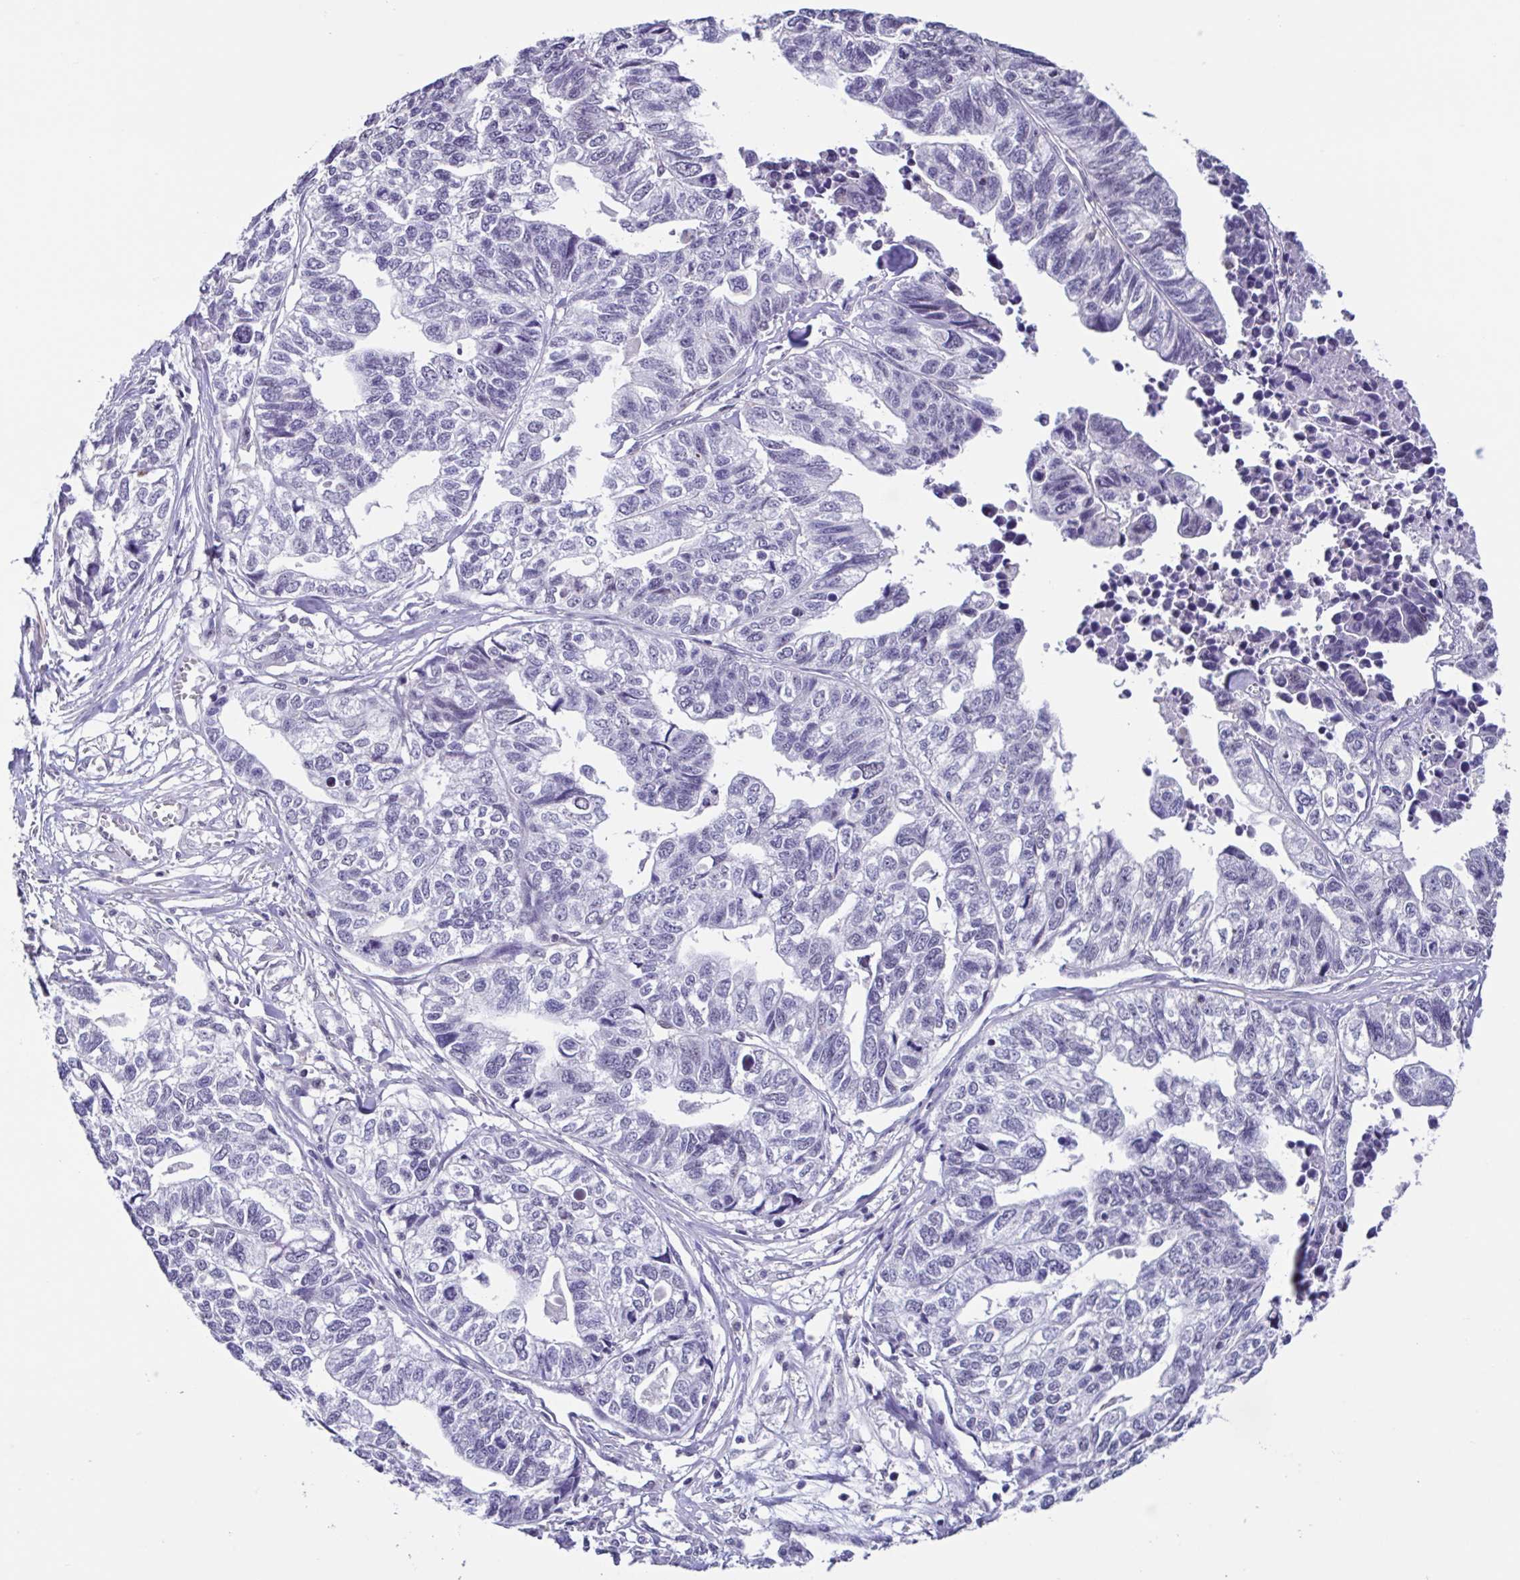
{"staining": {"intensity": "negative", "quantity": "none", "location": "none"}, "tissue": "stomach cancer", "cell_type": "Tumor cells", "image_type": "cancer", "snomed": [{"axis": "morphology", "description": "Adenocarcinoma, NOS"}, {"axis": "topography", "description": "Stomach, upper"}], "caption": "The immunohistochemistry (IHC) image has no significant positivity in tumor cells of adenocarcinoma (stomach) tissue. The staining is performed using DAB brown chromogen with nuclei counter-stained in using hematoxylin.", "gene": "ACTRT3", "patient": {"sex": "female", "age": 67}}